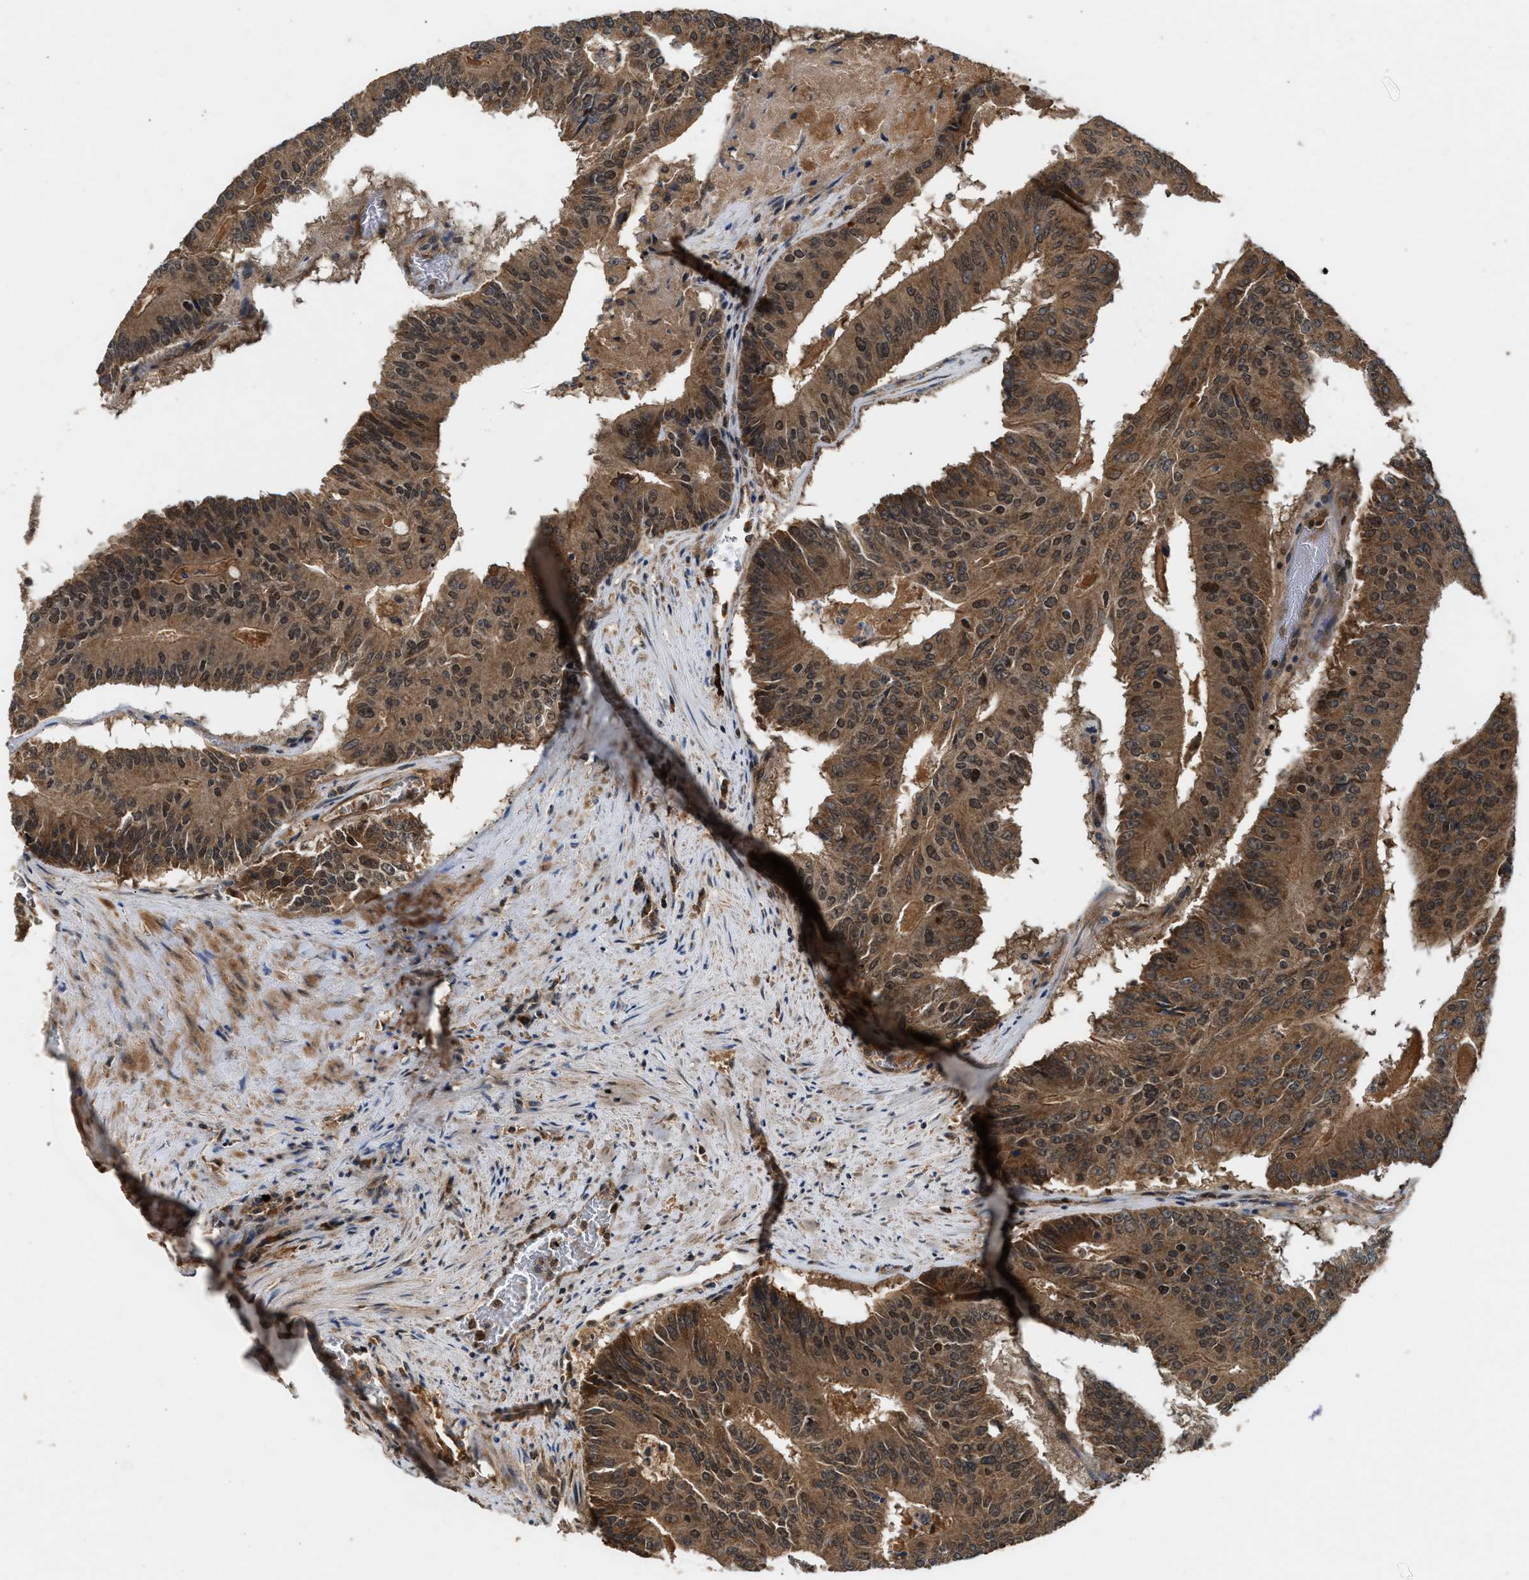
{"staining": {"intensity": "moderate", "quantity": ">75%", "location": "cytoplasmic/membranous,nuclear"}, "tissue": "colorectal cancer", "cell_type": "Tumor cells", "image_type": "cancer", "snomed": [{"axis": "morphology", "description": "Adenocarcinoma, NOS"}, {"axis": "topography", "description": "Colon"}], "caption": "Tumor cells reveal medium levels of moderate cytoplasmic/membranous and nuclear expression in approximately >75% of cells in human adenocarcinoma (colorectal).", "gene": "RUSC2", "patient": {"sex": "male", "age": 87}}